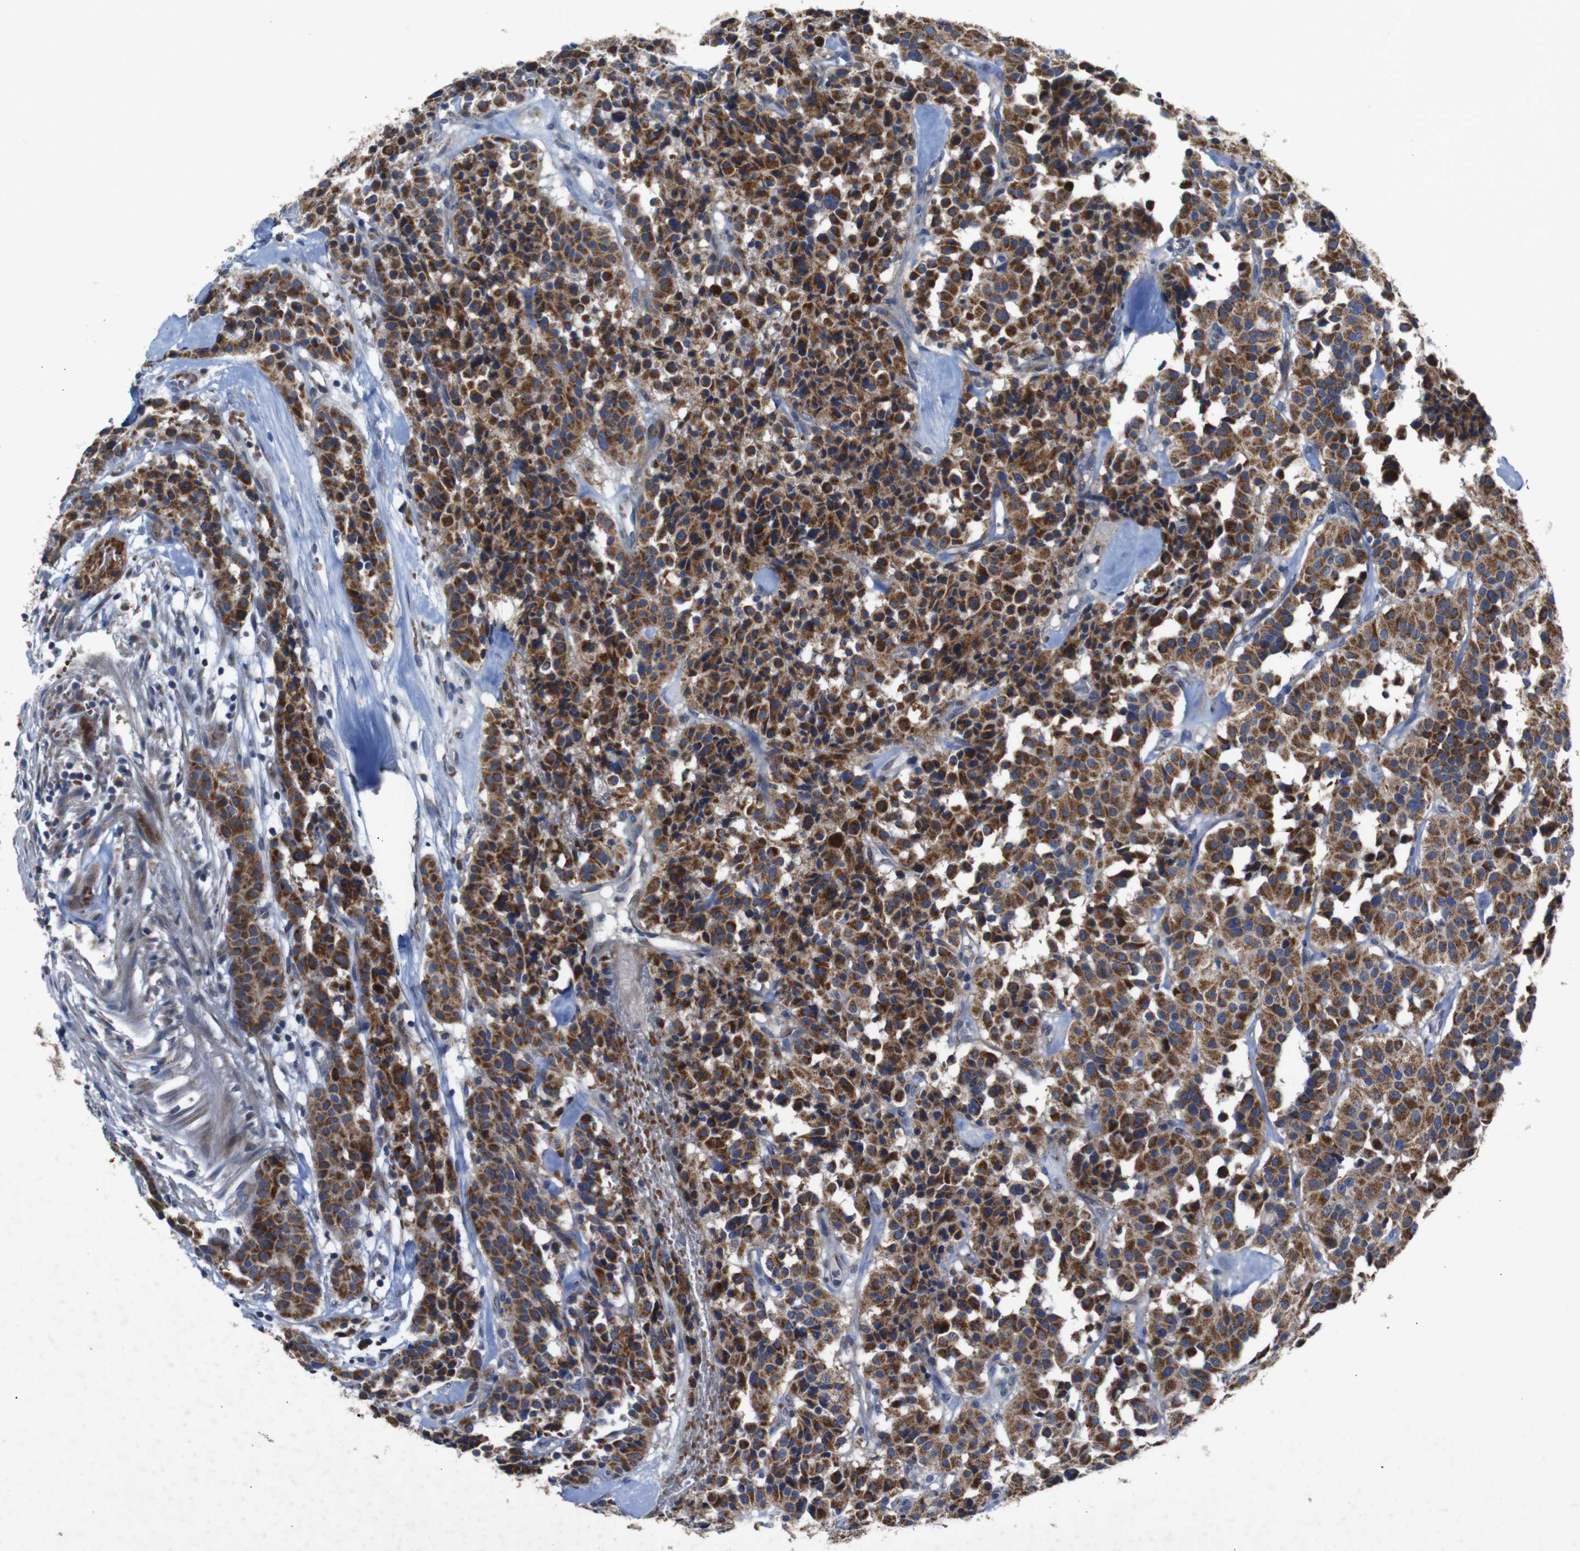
{"staining": {"intensity": "strong", "quantity": ">75%", "location": "cytoplasmic/membranous"}, "tissue": "carcinoid", "cell_type": "Tumor cells", "image_type": "cancer", "snomed": [{"axis": "morphology", "description": "Carcinoid, malignant, NOS"}, {"axis": "topography", "description": "Lung"}], "caption": "Carcinoid stained for a protein (brown) shows strong cytoplasmic/membranous positive expression in approximately >75% of tumor cells.", "gene": "CHST10", "patient": {"sex": "male", "age": 30}}